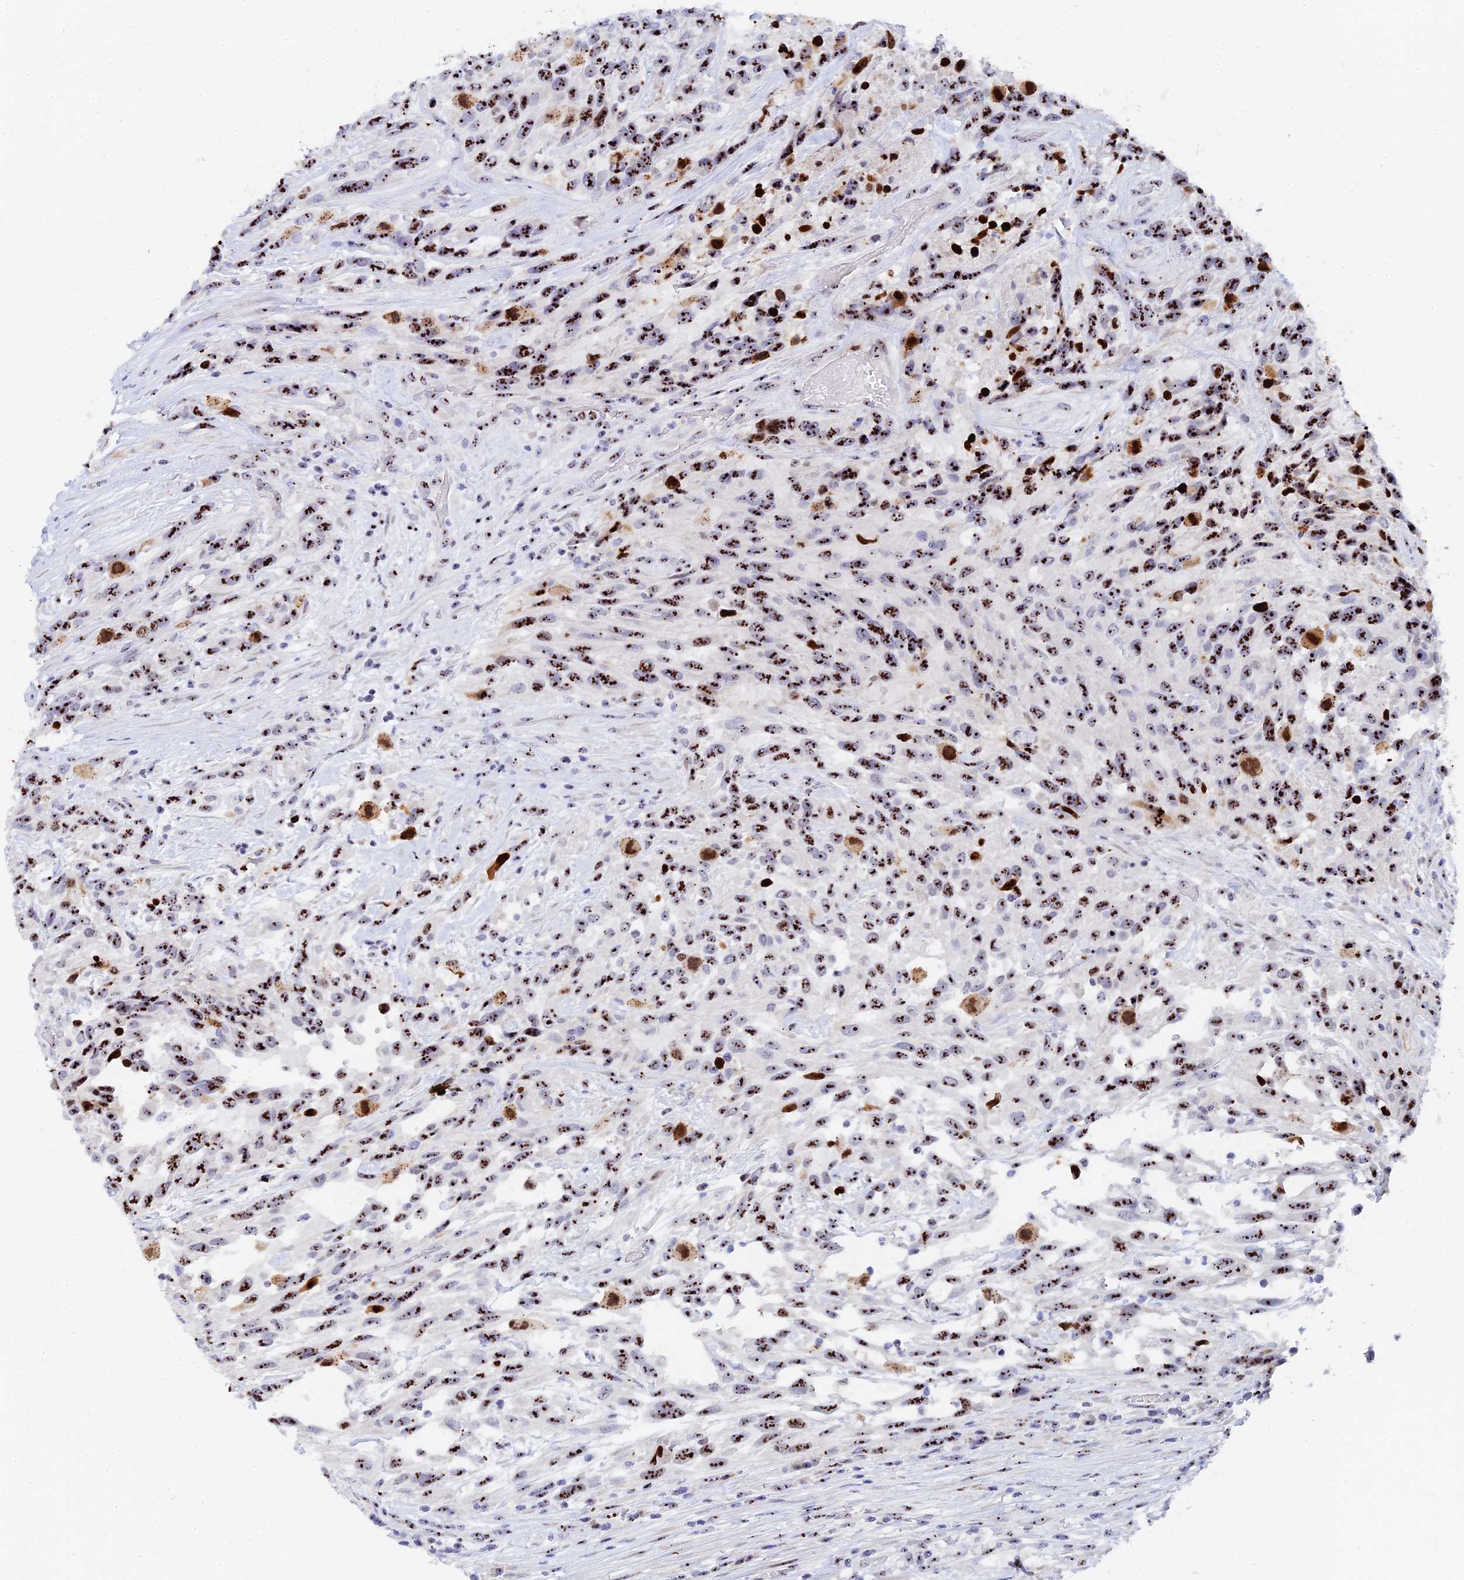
{"staining": {"intensity": "strong", "quantity": ">75%", "location": "nuclear"}, "tissue": "urothelial cancer", "cell_type": "Tumor cells", "image_type": "cancer", "snomed": [{"axis": "morphology", "description": "Urothelial carcinoma, High grade"}, {"axis": "topography", "description": "Urinary bladder"}], "caption": "An IHC histopathology image of tumor tissue is shown. Protein staining in brown labels strong nuclear positivity in urothelial cancer within tumor cells.", "gene": "RSL1D1", "patient": {"sex": "female", "age": 70}}